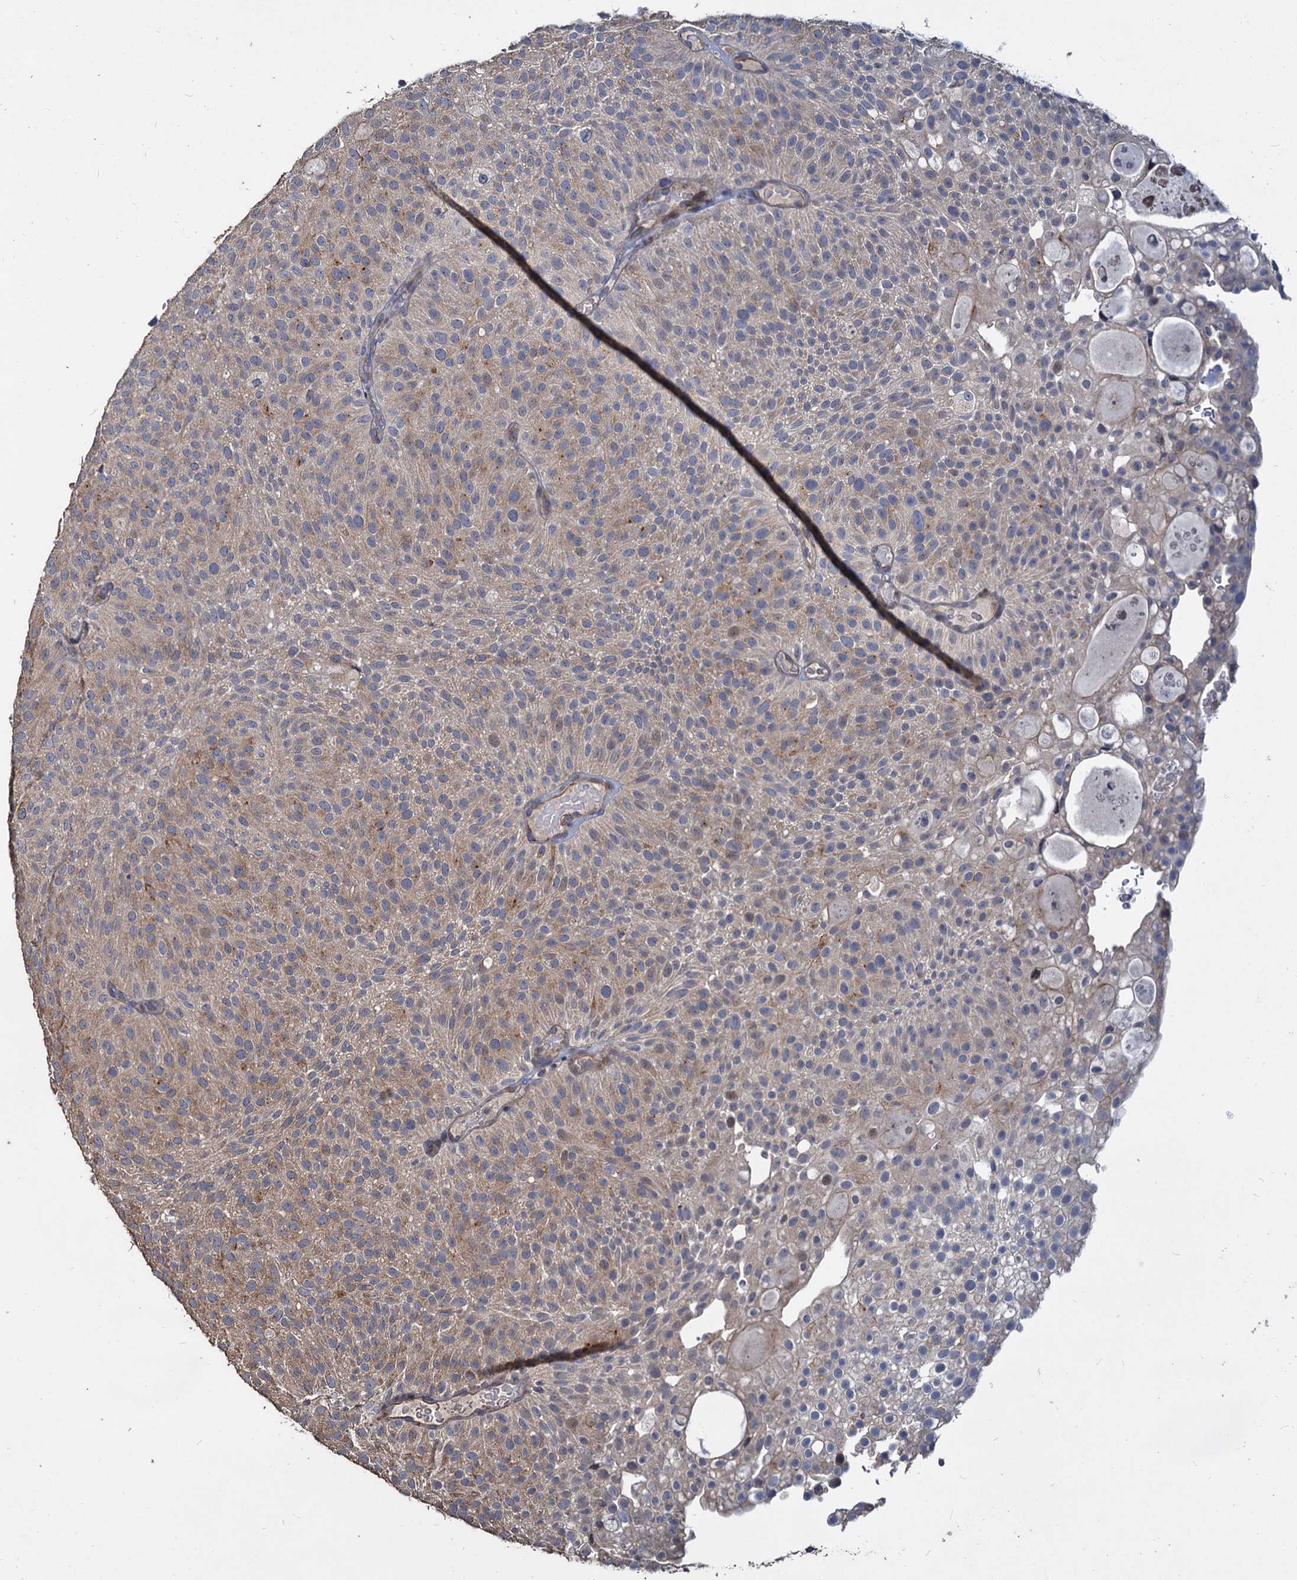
{"staining": {"intensity": "weak", "quantity": "<25%", "location": "cytoplasmic/membranous"}, "tissue": "urothelial cancer", "cell_type": "Tumor cells", "image_type": "cancer", "snomed": [{"axis": "morphology", "description": "Urothelial carcinoma, Low grade"}, {"axis": "topography", "description": "Urinary bladder"}], "caption": "Immunohistochemistry (IHC) of human urothelial cancer demonstrates no positivity in tumor cells.", "gene": "DEPDC4", "patient": {"sex": "male", "age": 78}}